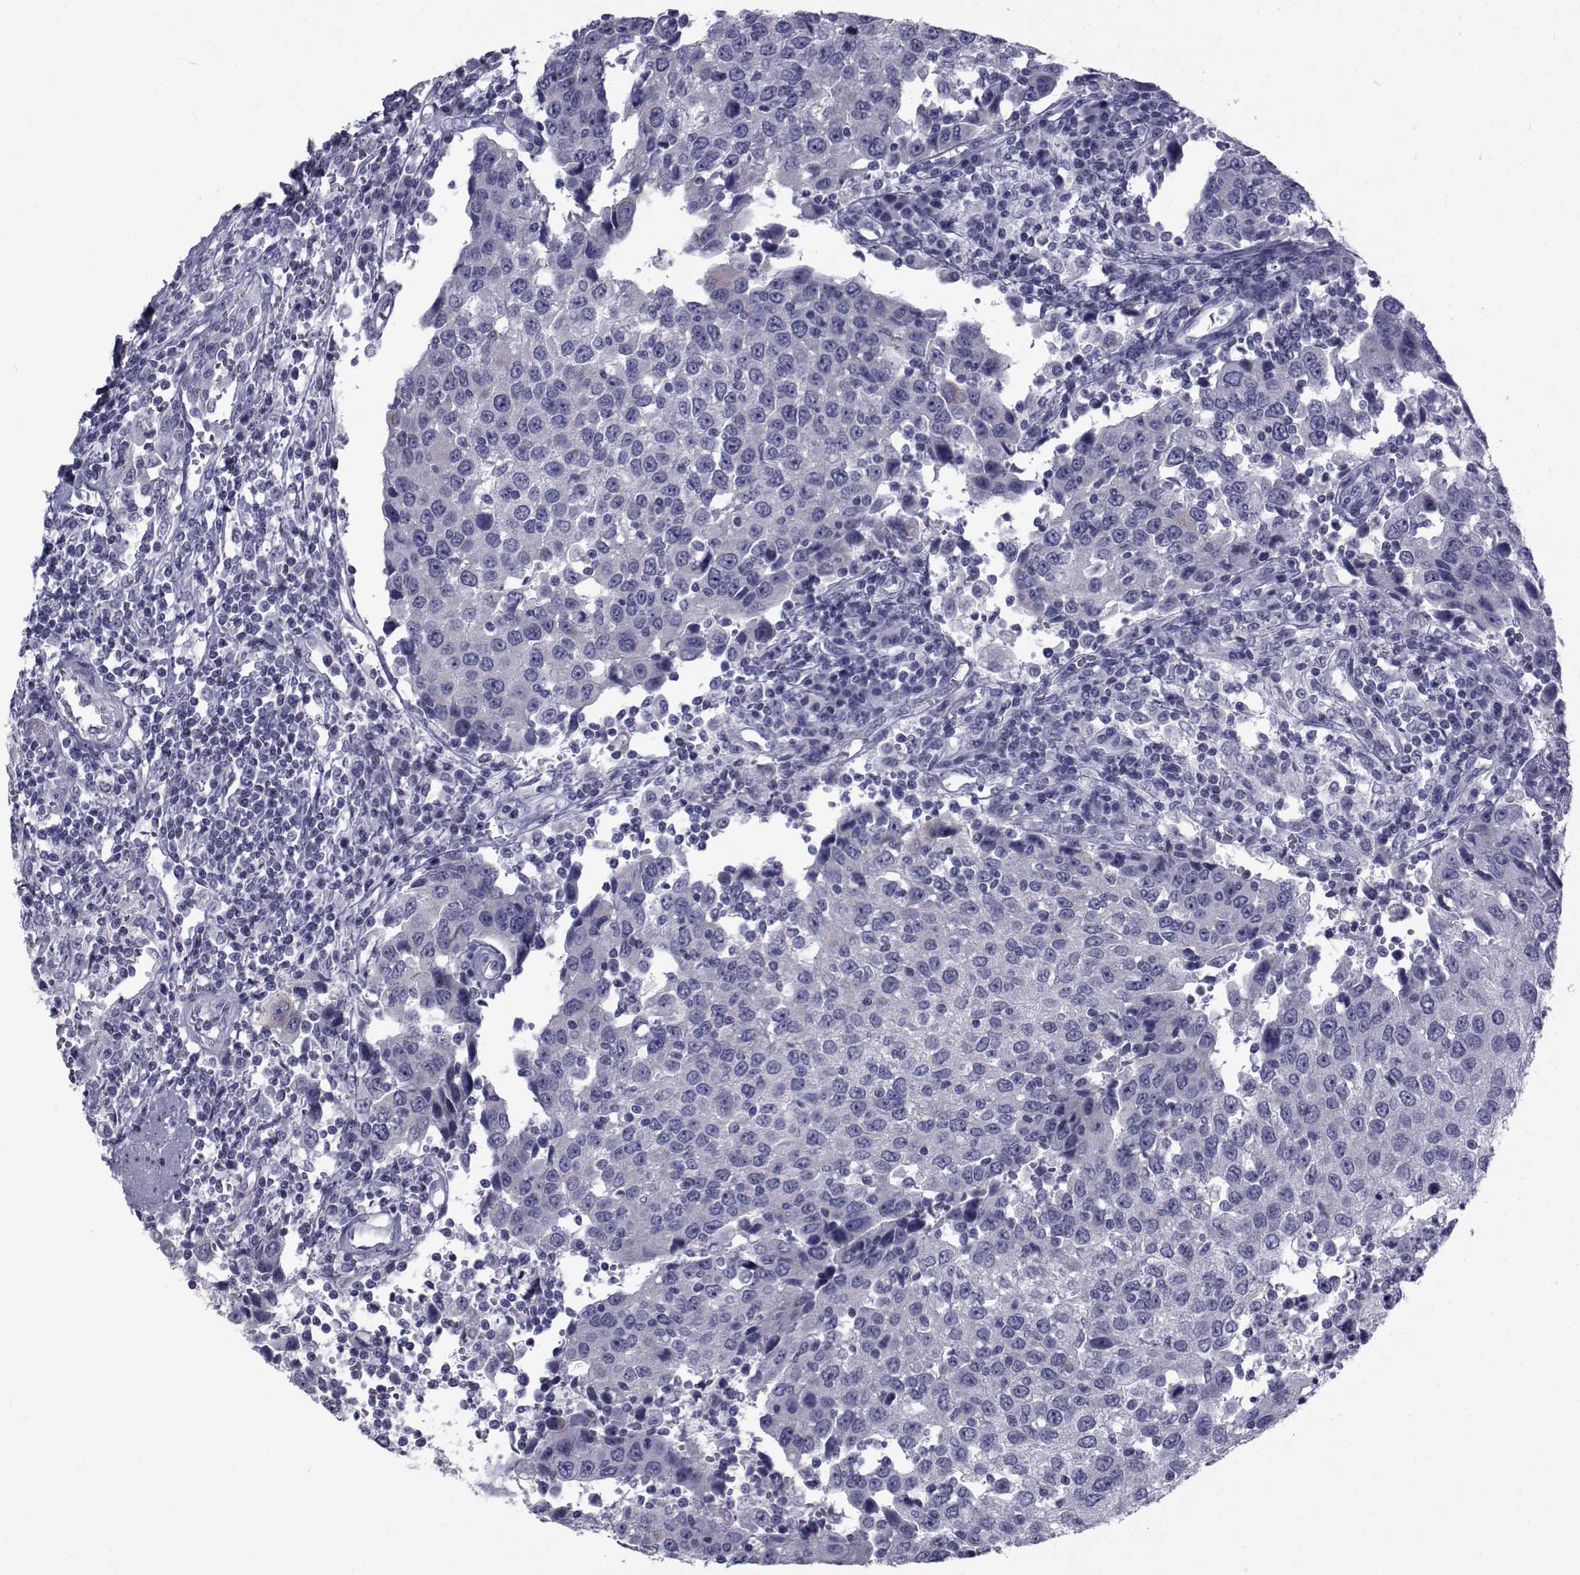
{"staining": {"intensity": "negative", "quantity": "none", "location": "none"}, "tissue": "urothelial cancer", "cell_type": "Tumor cells", "image_type": "cancer", "snomed": [{"axis": "morphology", "description": "Urothelial carcinoma, High grade"}, {"axis": "topography", "description": "Urinary bladder"}], "caption": "IHC of human urothelial cancer shows no positivity in tumor cells.", "gene": "FDXR", "patient": {"sex": "female", "age": 85}}